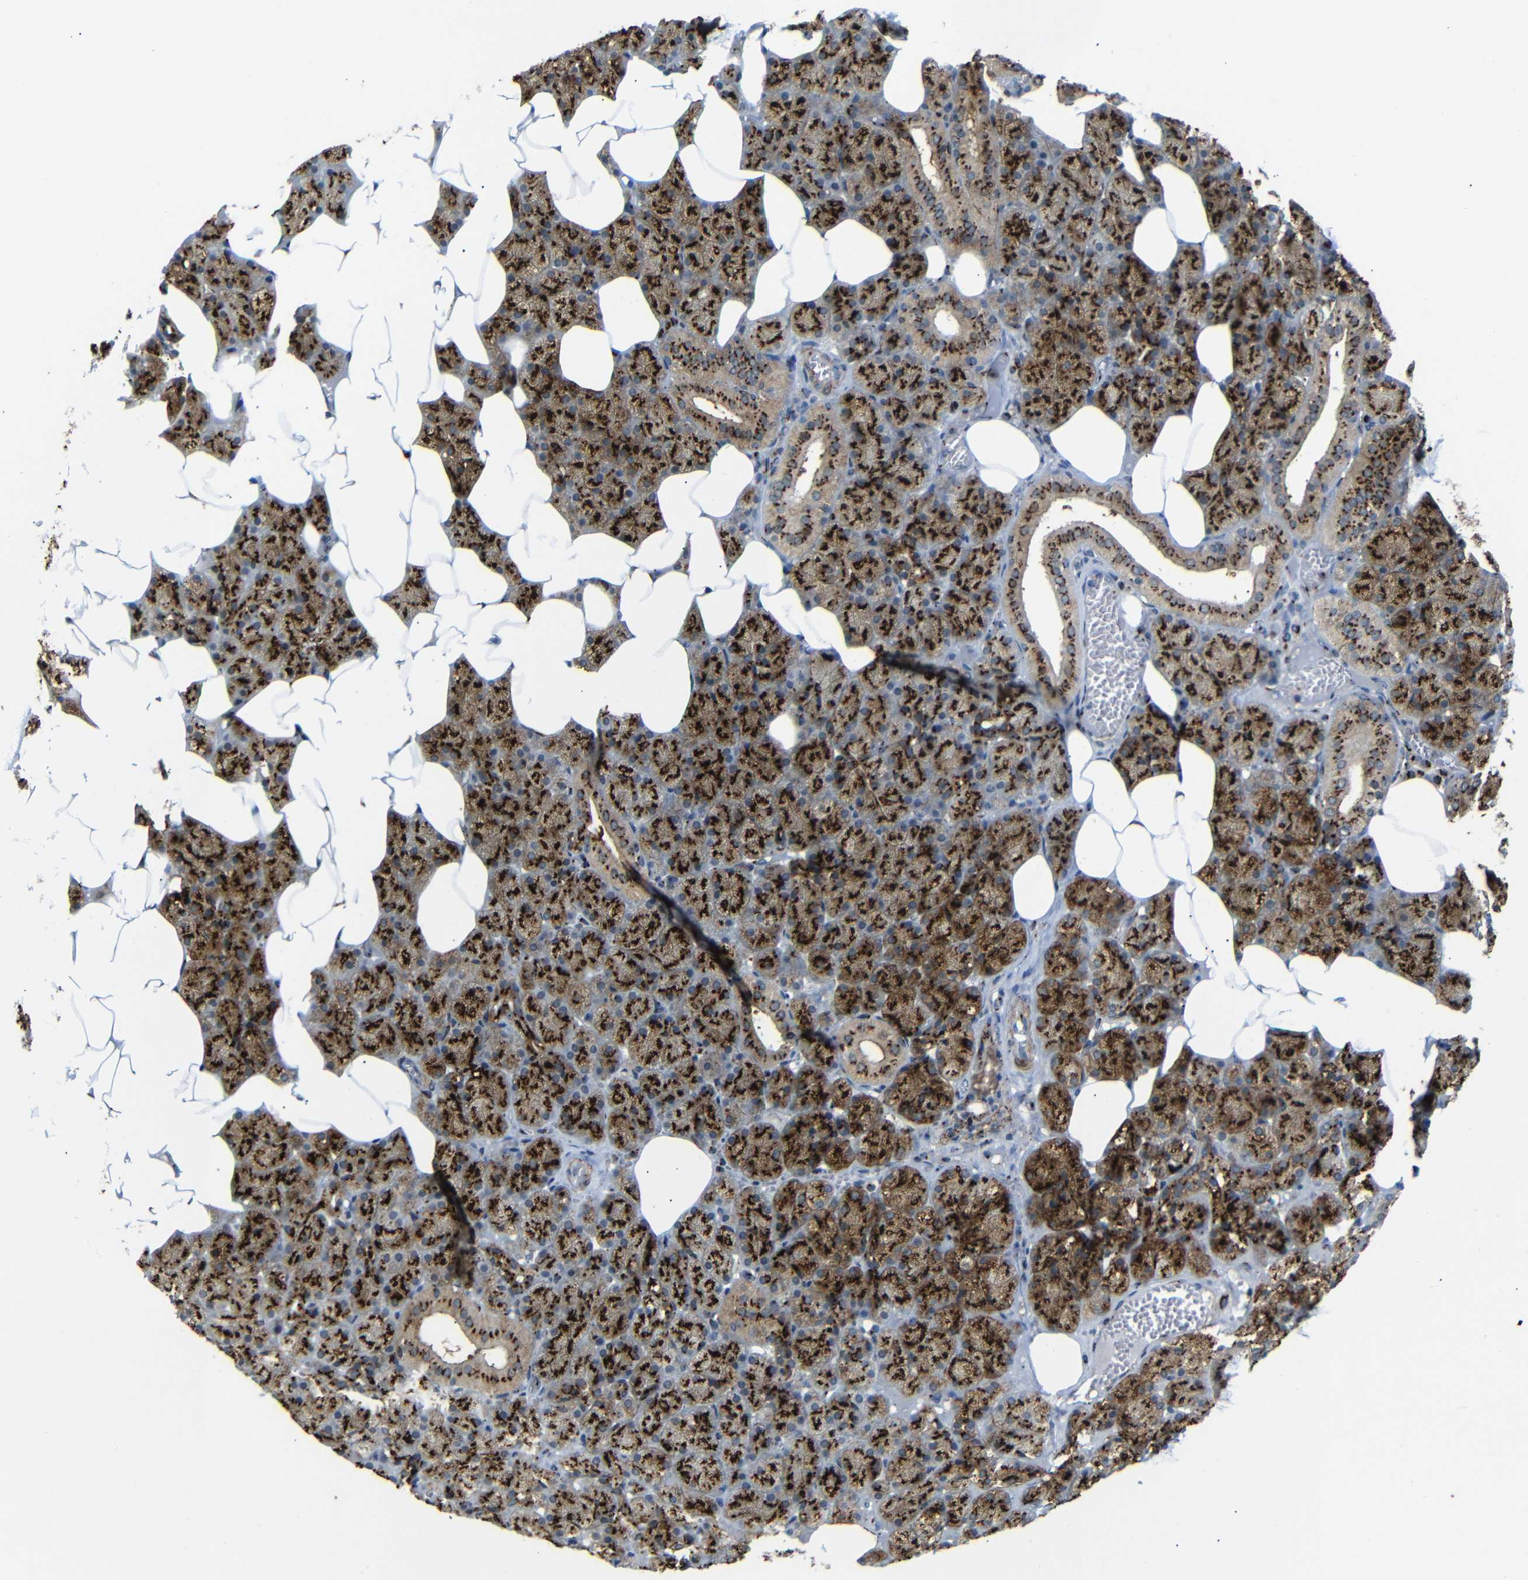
{"staining": {"intensity": "strong", "quantity": ">75%", "location": "cytoplasmic/membranous"}, "tissue": "salivary gland", "cell_type": "Glandular cells", "image_type": "normal", "snomed": [{"axis": "morphology", "description": "Normal tissue, NOS"}, {"axis": "topography", "description": "Salivary gland"}], "caption": "Brown immunohistochemical staining in benign human salivary gland reveals strong cytoplasmic/membranous expression in about >75% of glandular cells.", "gene": "TGOLN2", "patient": {"sex": "male", "age": 62}}